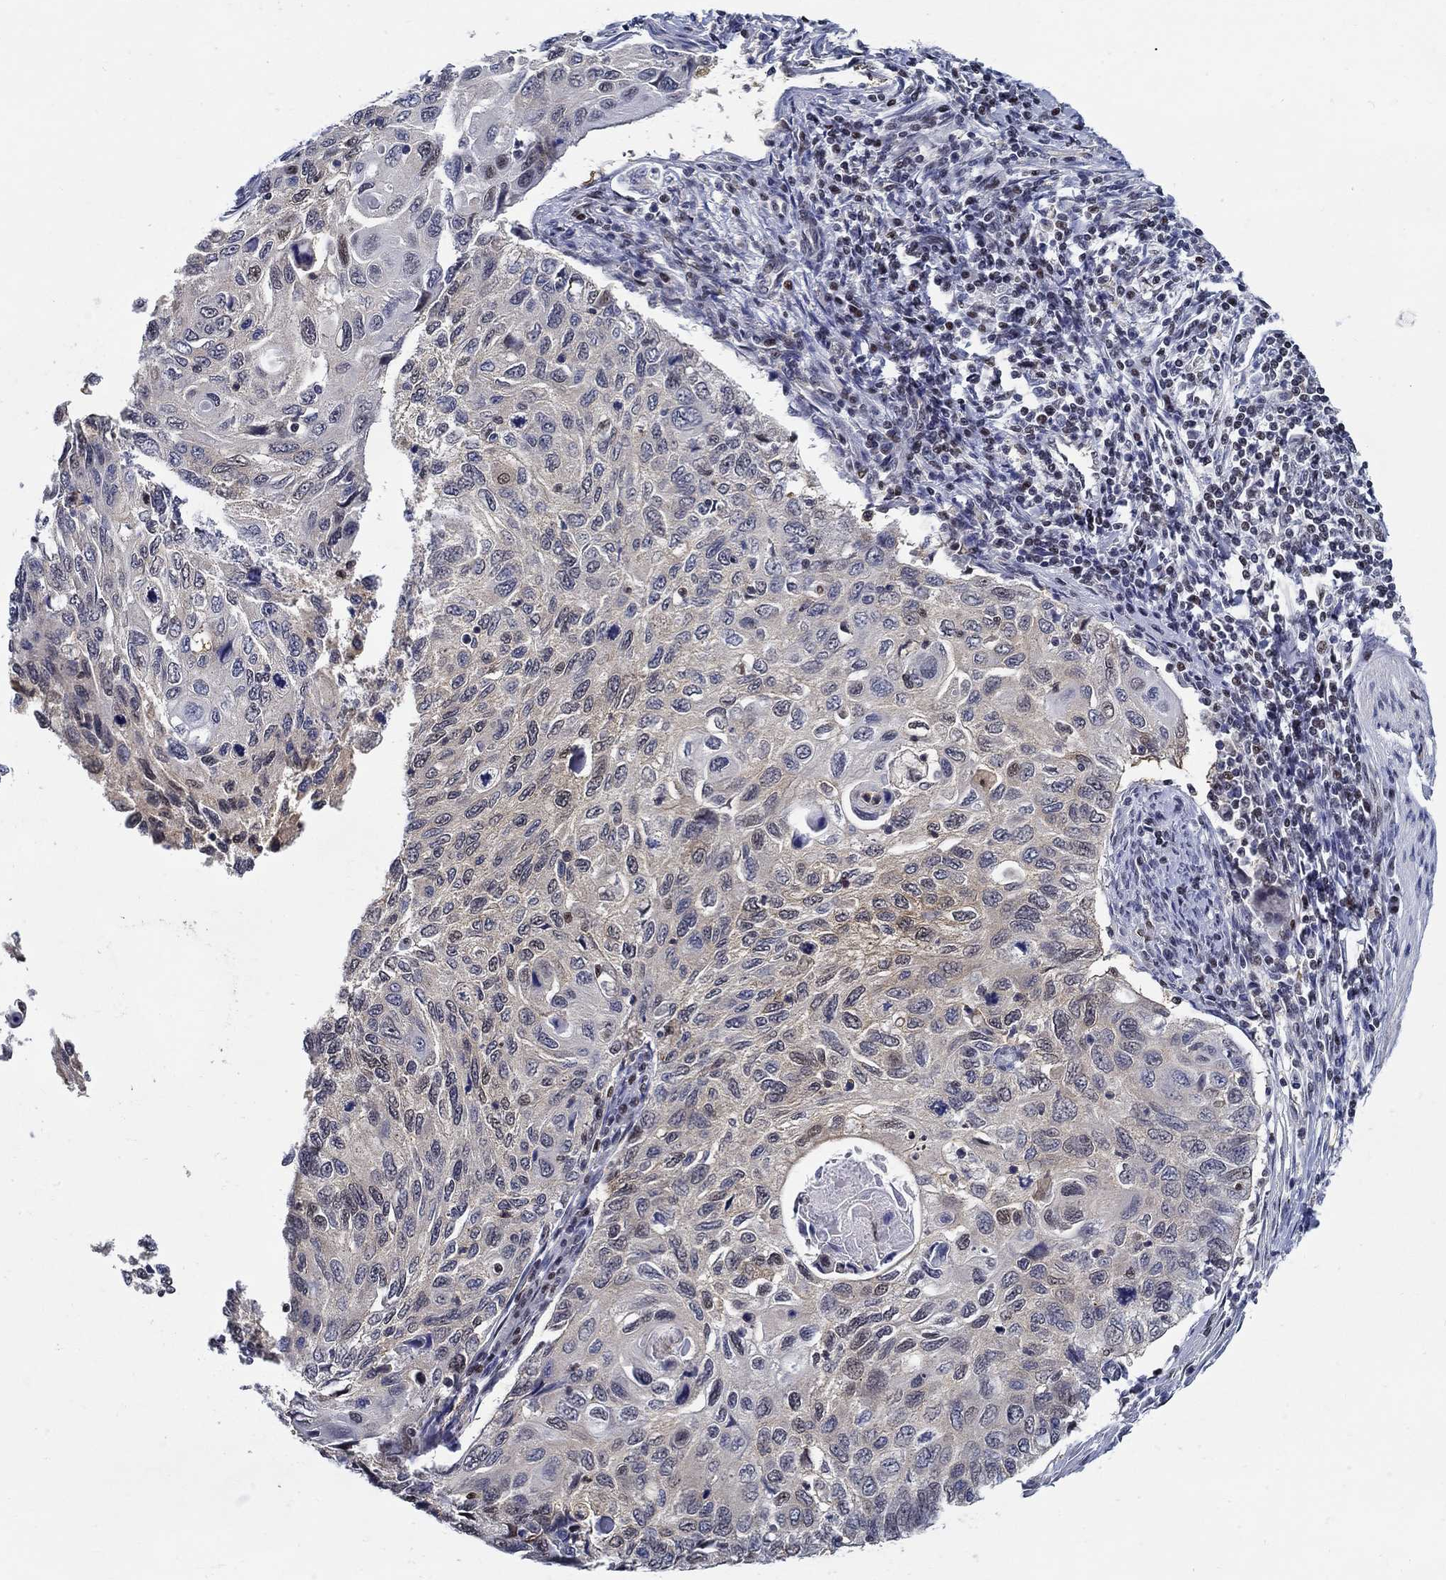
{"staining": {"intensity": "negative", "quantity": "none", "location": "none"}, "tissue": "cervical cancer", "cell_type": "Tumor cells", "image_type": "cancer", "snomed": [{"axis": "morphology", "description": "Squamous cell carcinoma, NOS"}, {"axis": "topography", "description": "Cervix"}], "caption": "Immunohistochemical staining of cervical cancer (squamous cell carcinoma) shows no significant expression in tumor cells.", "gene": "ZNF594", "patient": {"sex": "female", "age": 70}}